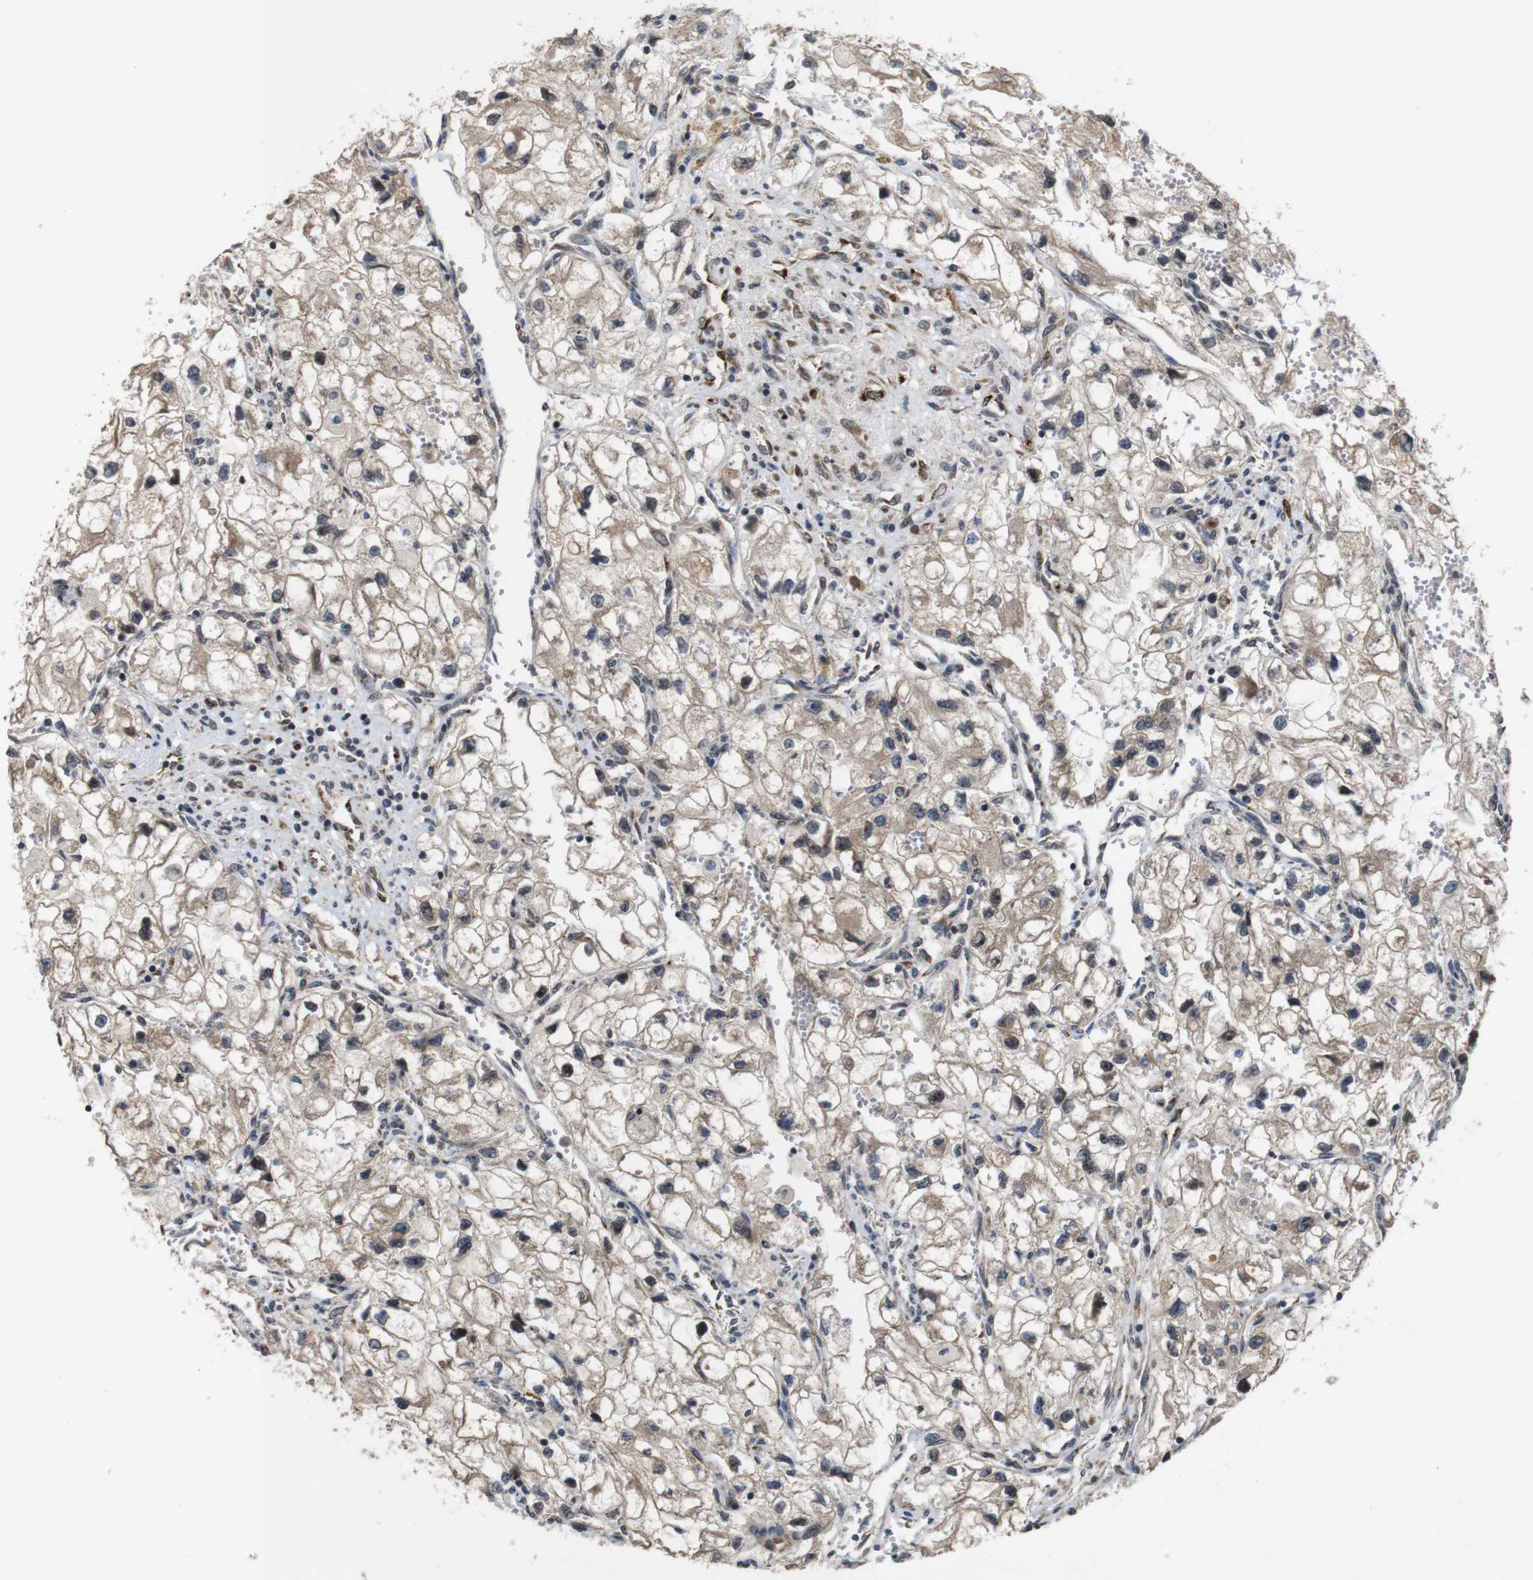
{"staining": {"intensity": "weak", "quantity": ">75%", "location": "cytoplasmic/membranous"}, "tissue": "renal cancer", "cell_type": "Tumor cells", "image_type": "cancer", "snomed": [{"axis": "morphology", "description": "Adenocarcinoma, NOS"}, {"axis": "topography", "description": "Kidney"}], "caption": "Weak cytoplasmic/membranous positivity is present in approximately >75% of tumor cells in renal cancer (adenocarcinoma).", "gene": "EFCAB14", "patient": {"sex": "female", "age": 70}}